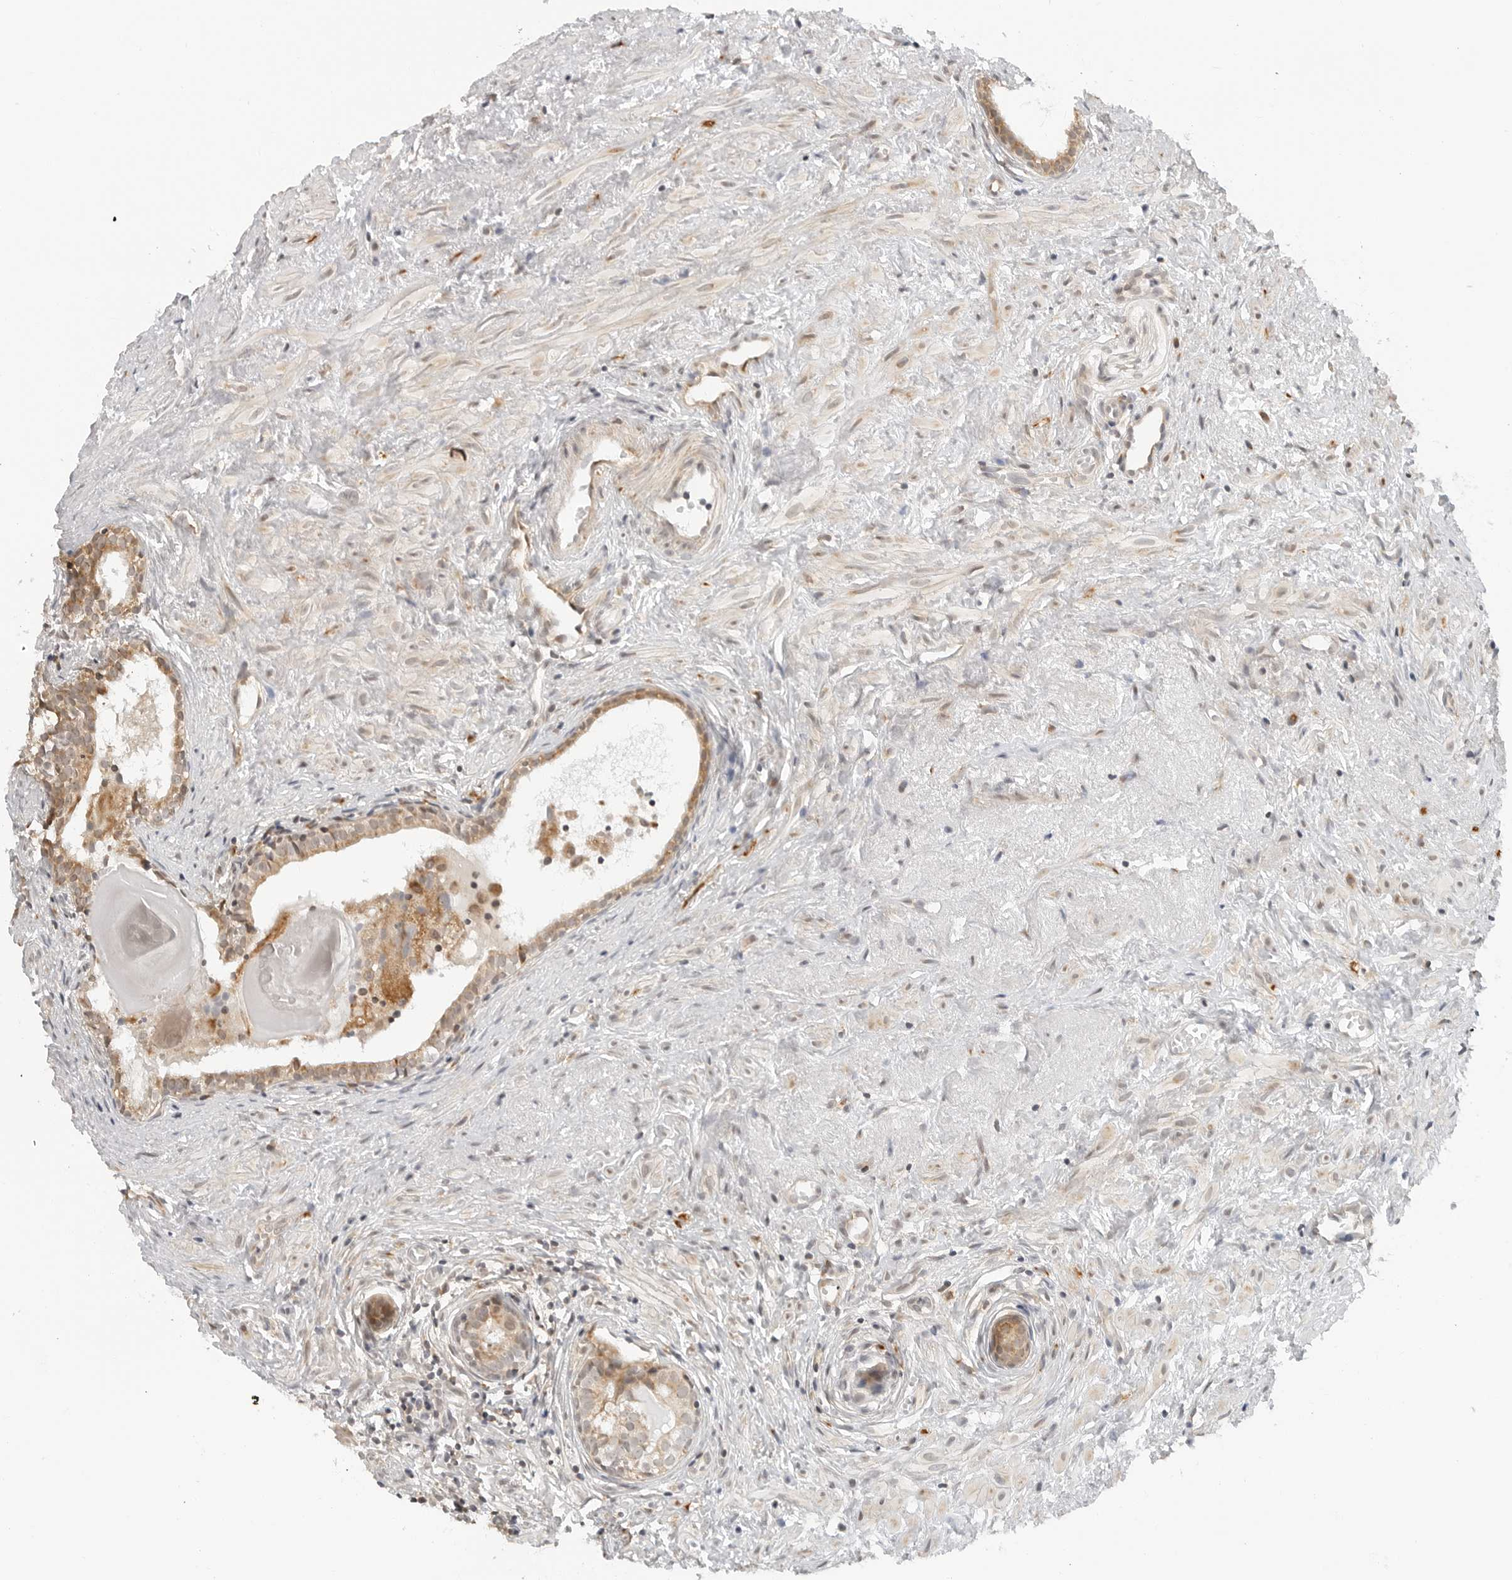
{"staining": {"intensity": "moderate", "quantity": ">75%", "location": "cytoplasmic/membranous"}, "tissue": "prostate cancer", "cell_type": "Tumor cells", "image_type": "cancer", "snomed": [{"axis": "morphology", "description": "Adenocarcinoma, Low grade"}, {"axis": "topography", "description": "Prostate"}], "caption": "Protein staining of prostate cancer tissue reveals moderate cytoplasmic/membranous staining in about >75% of tumor cells.", "gene": "POLR3GL", "patient": {"sex": "male", "age": 88}}